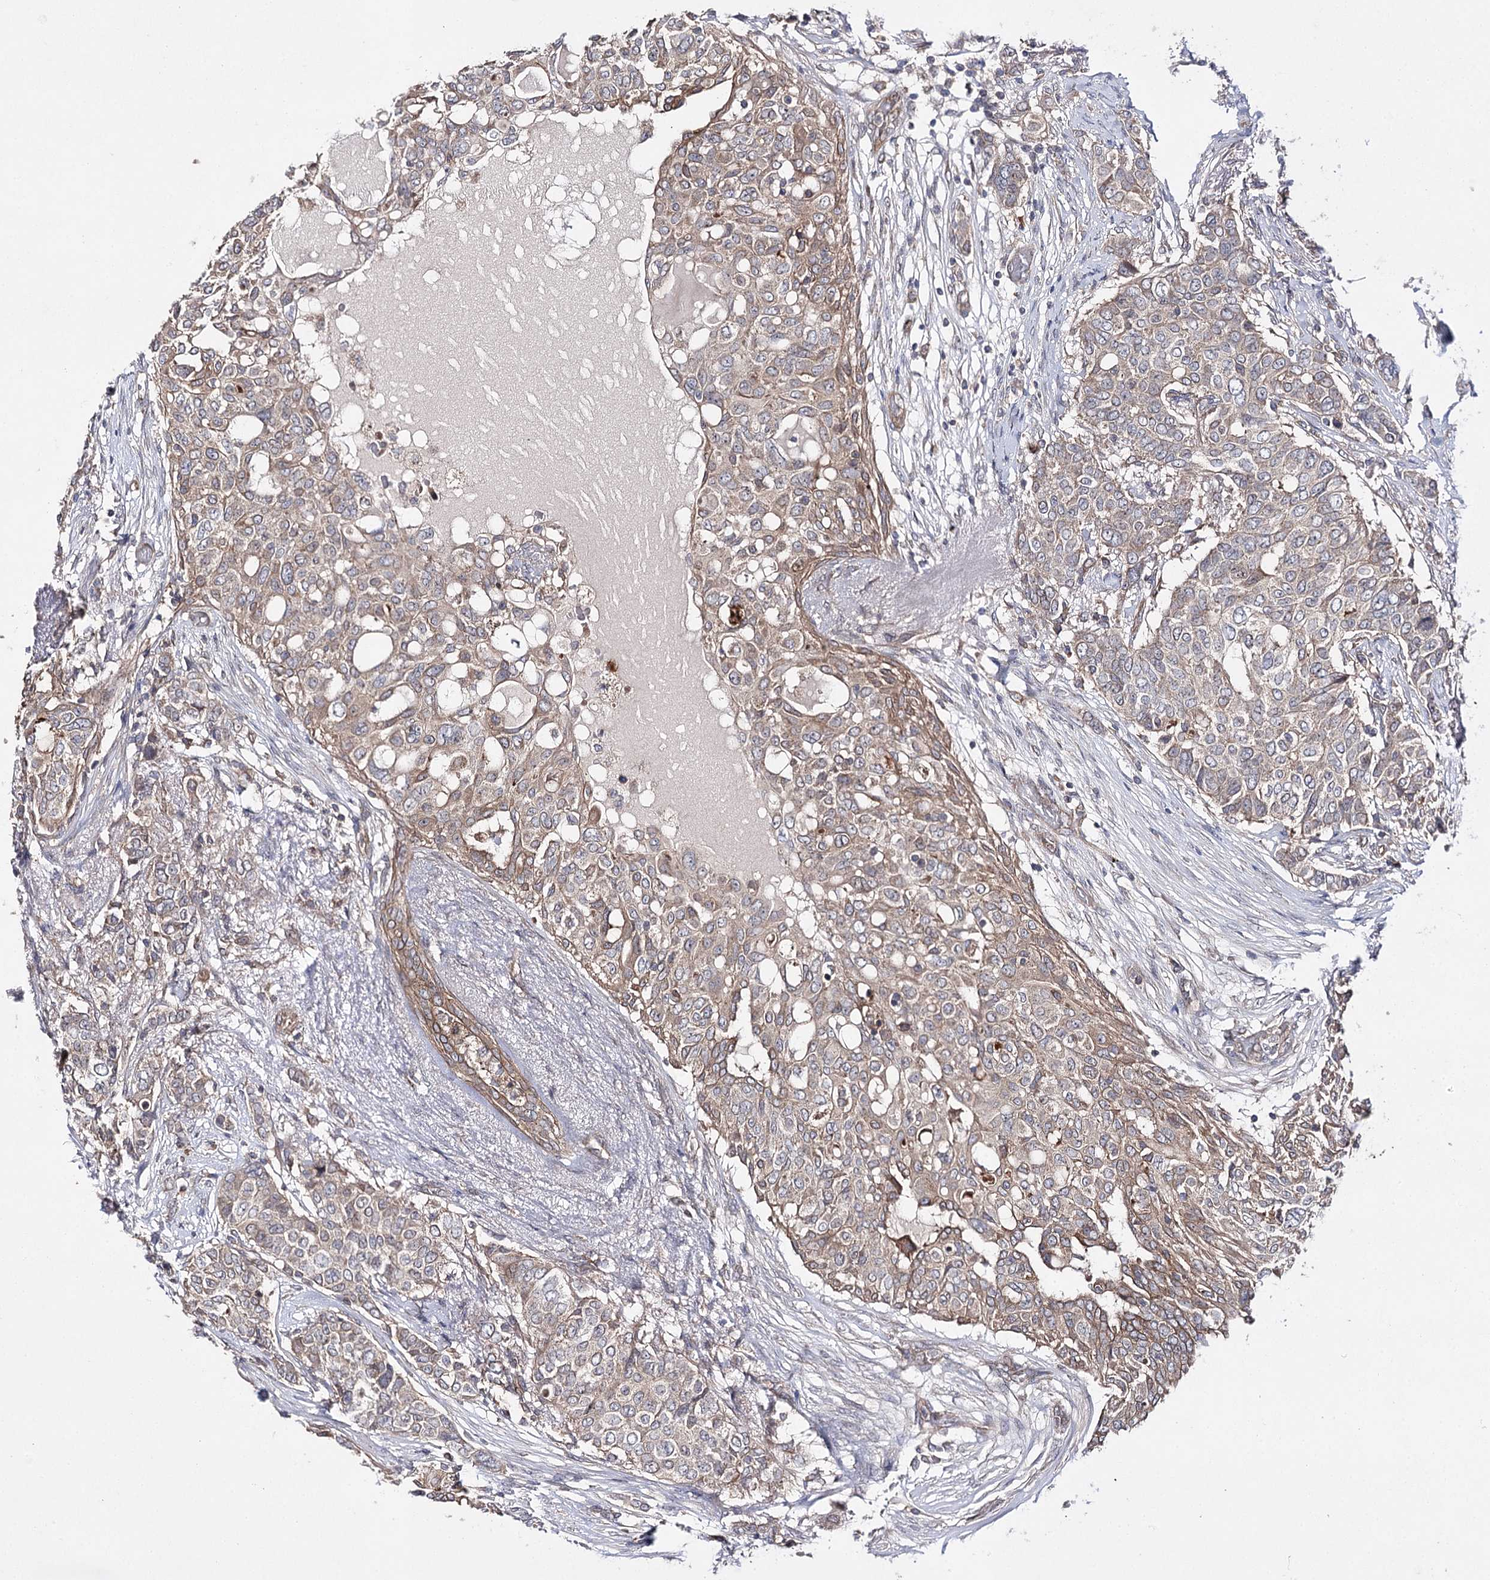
{"staining": {"intensity": "moderate", "quantity": ">75%", "location": "cytoplasmic/membranous"}, "tissue": "breast cancer", "cell_type": "Tumor cells", "image_type": "cancer", "snomed": [{"axis": "morphology", "description": "Lobular carcinoma"}, {"axis": "topography", "description": "Breast"}], "caption": "Breast cancer (lobular carcinoma) stained with a brown dye exhibits moderate cytoplasmic/membranous positive staining in about >75% of tumor cells.", "gene": "BCR", "patient": {"sex": "female", "age": 51}}